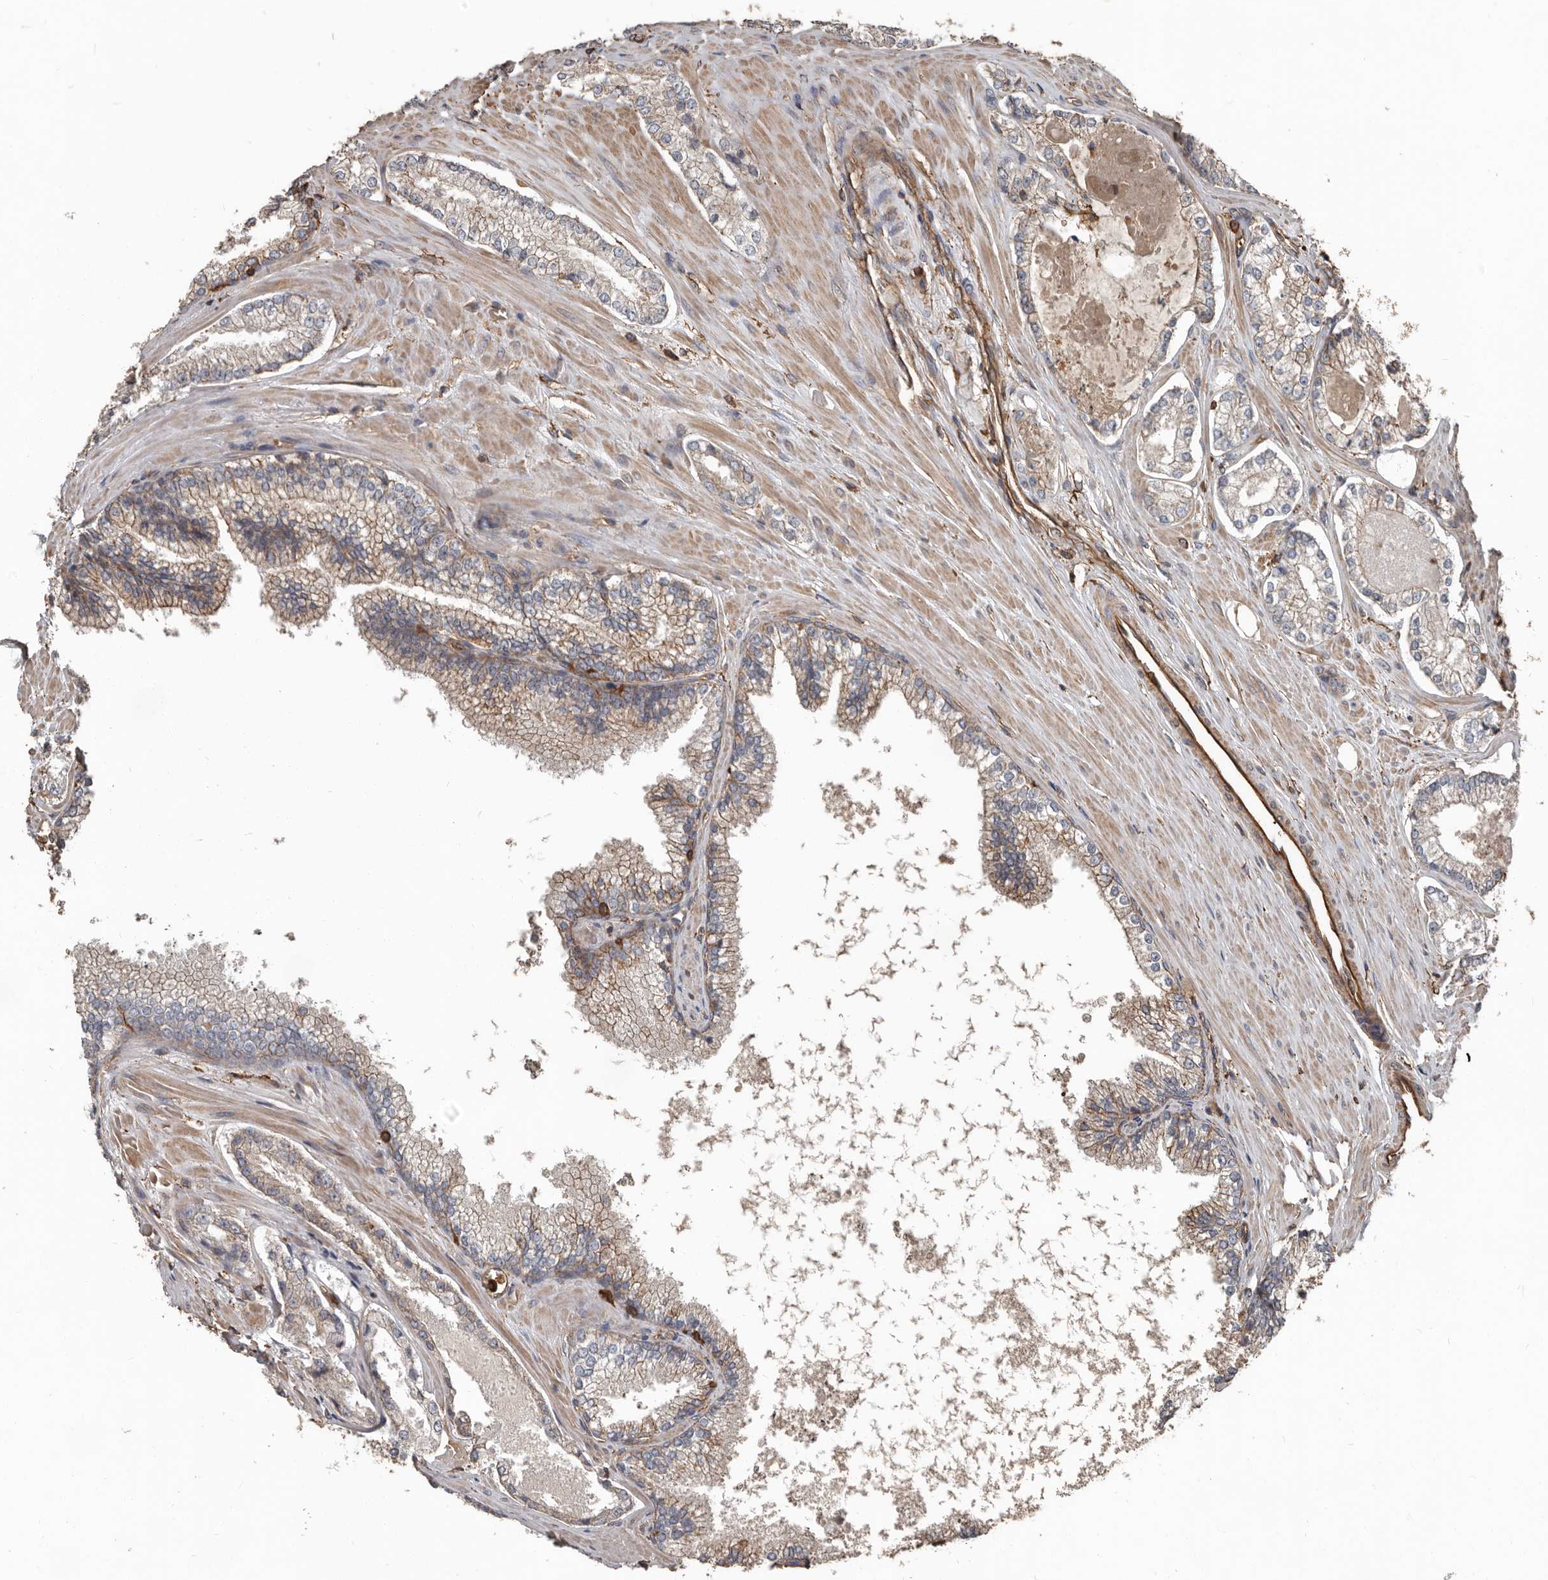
{"staining": {"intensity": "moderate", "quantity": "<25%", "location": "cytoplasmic/membranous"}, "tissue": "prostate cancer", "cell_type": "Tumor cells", "image_type": "cancer", "snomed": [{"axis": "morphology", "description": "Adenocarcinoma, High grade"}, {"axis": "topography", "description": "Prostate"}], "caption": "IHC (DAB (3,3'-diaminobenzidine)) staining of prostate adenocarcinoma (high-grade) displays moderate cytoplasmic/membranous protein staining in about <25% of tumor cells. The protein of interest is stained brown, and the nuclei are stained in blue (DAB IHC with brightfield microscopy, high magnification).", "gene": "DENND6B", "patient": {"sex": "male", "age": 73}}